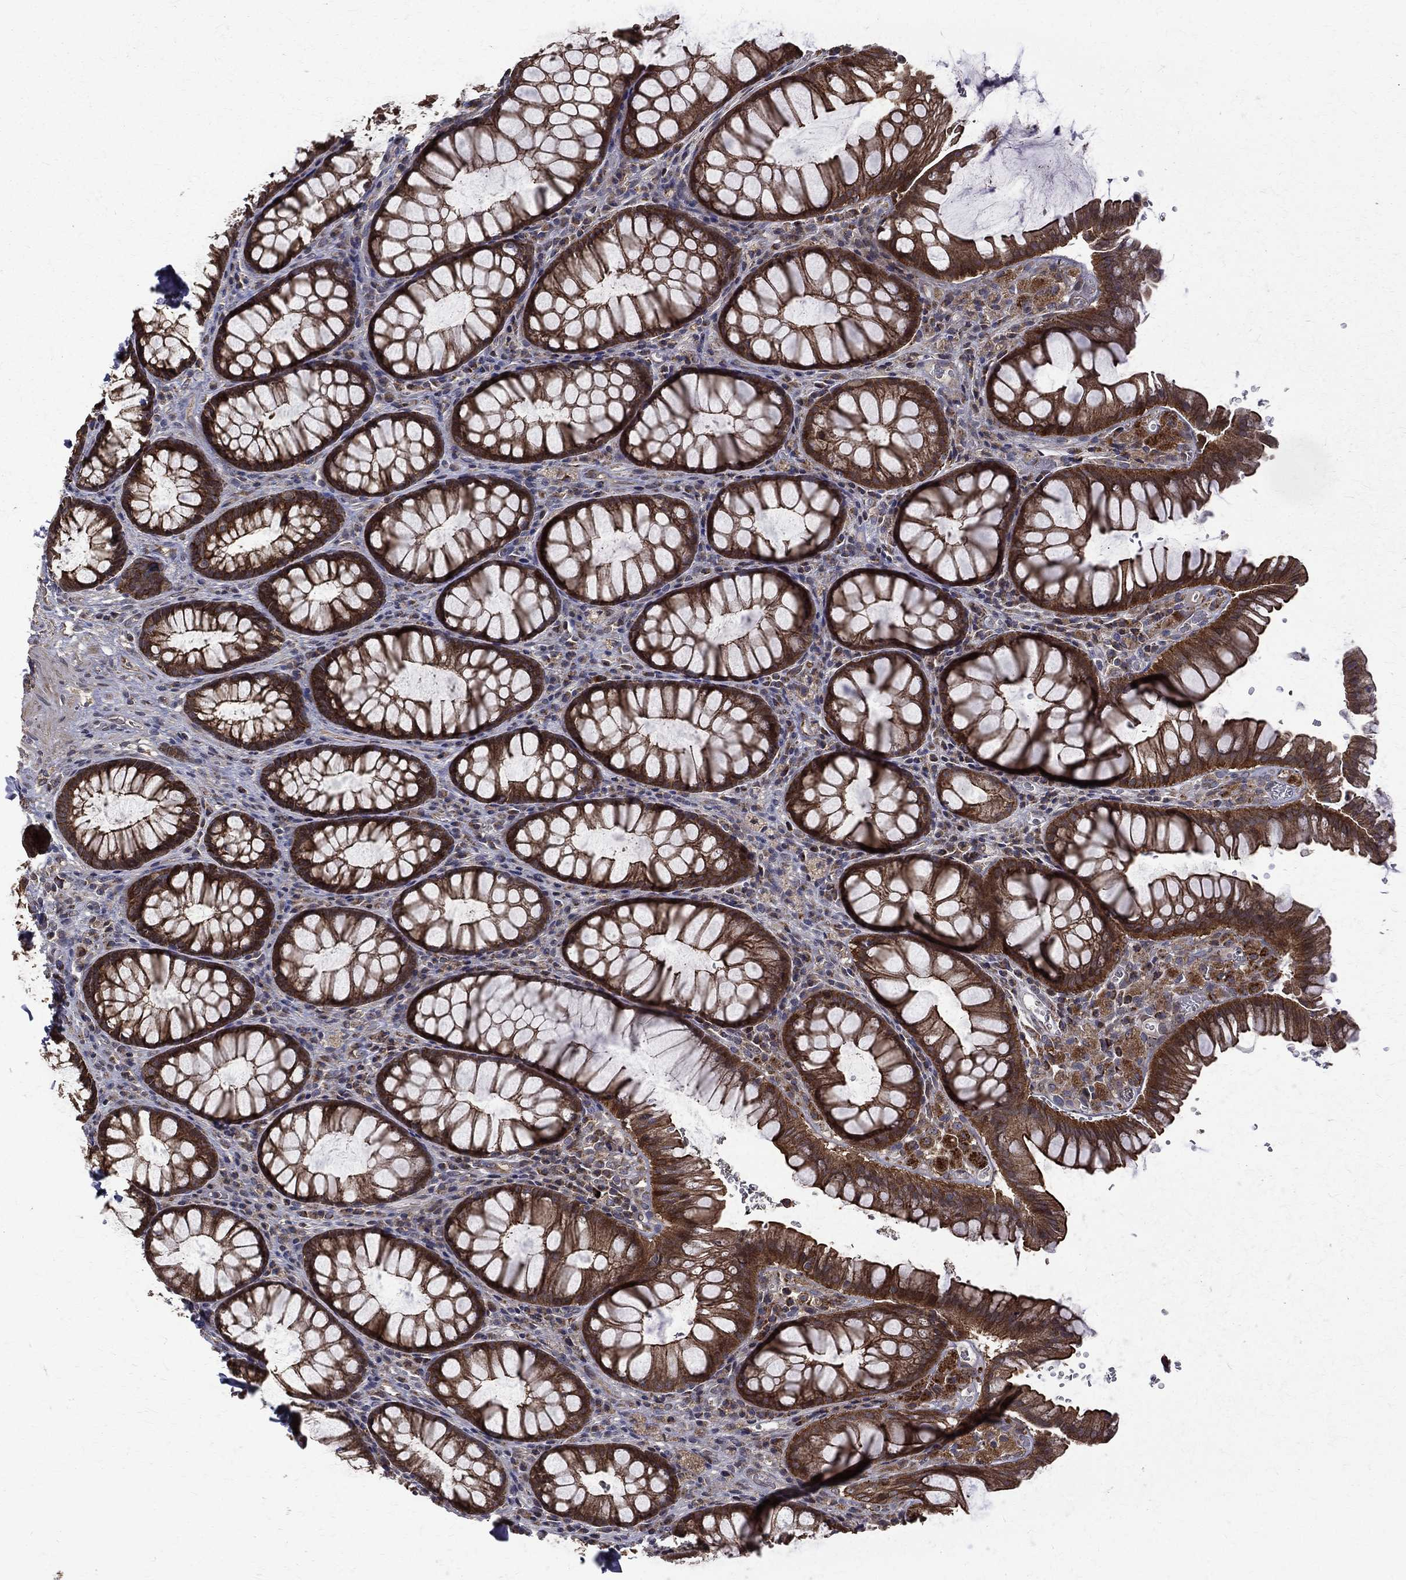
{"staining": {"intensity": "moderate", "quantity": ">75%", "location": "cytoplasmic/membranous"}, "tissue": "rectum", "cell_type": "Glandular cells", "image_type": "normal", "snomed": [{"axis": "morphology", "description": "Normal tissue, NOS"}, {"axis": "topography", "description": "Rectum"}], "caption": "Immunohistochemistry (IHC) micrograph of benign rectum stained for a protein (brown), which exhibits medium levels of moderate cytoplasmic/membranous expression in about >75% of glandular cells.", "gene": "RPGR", "patient": {"sex": "female", "age": 68}}